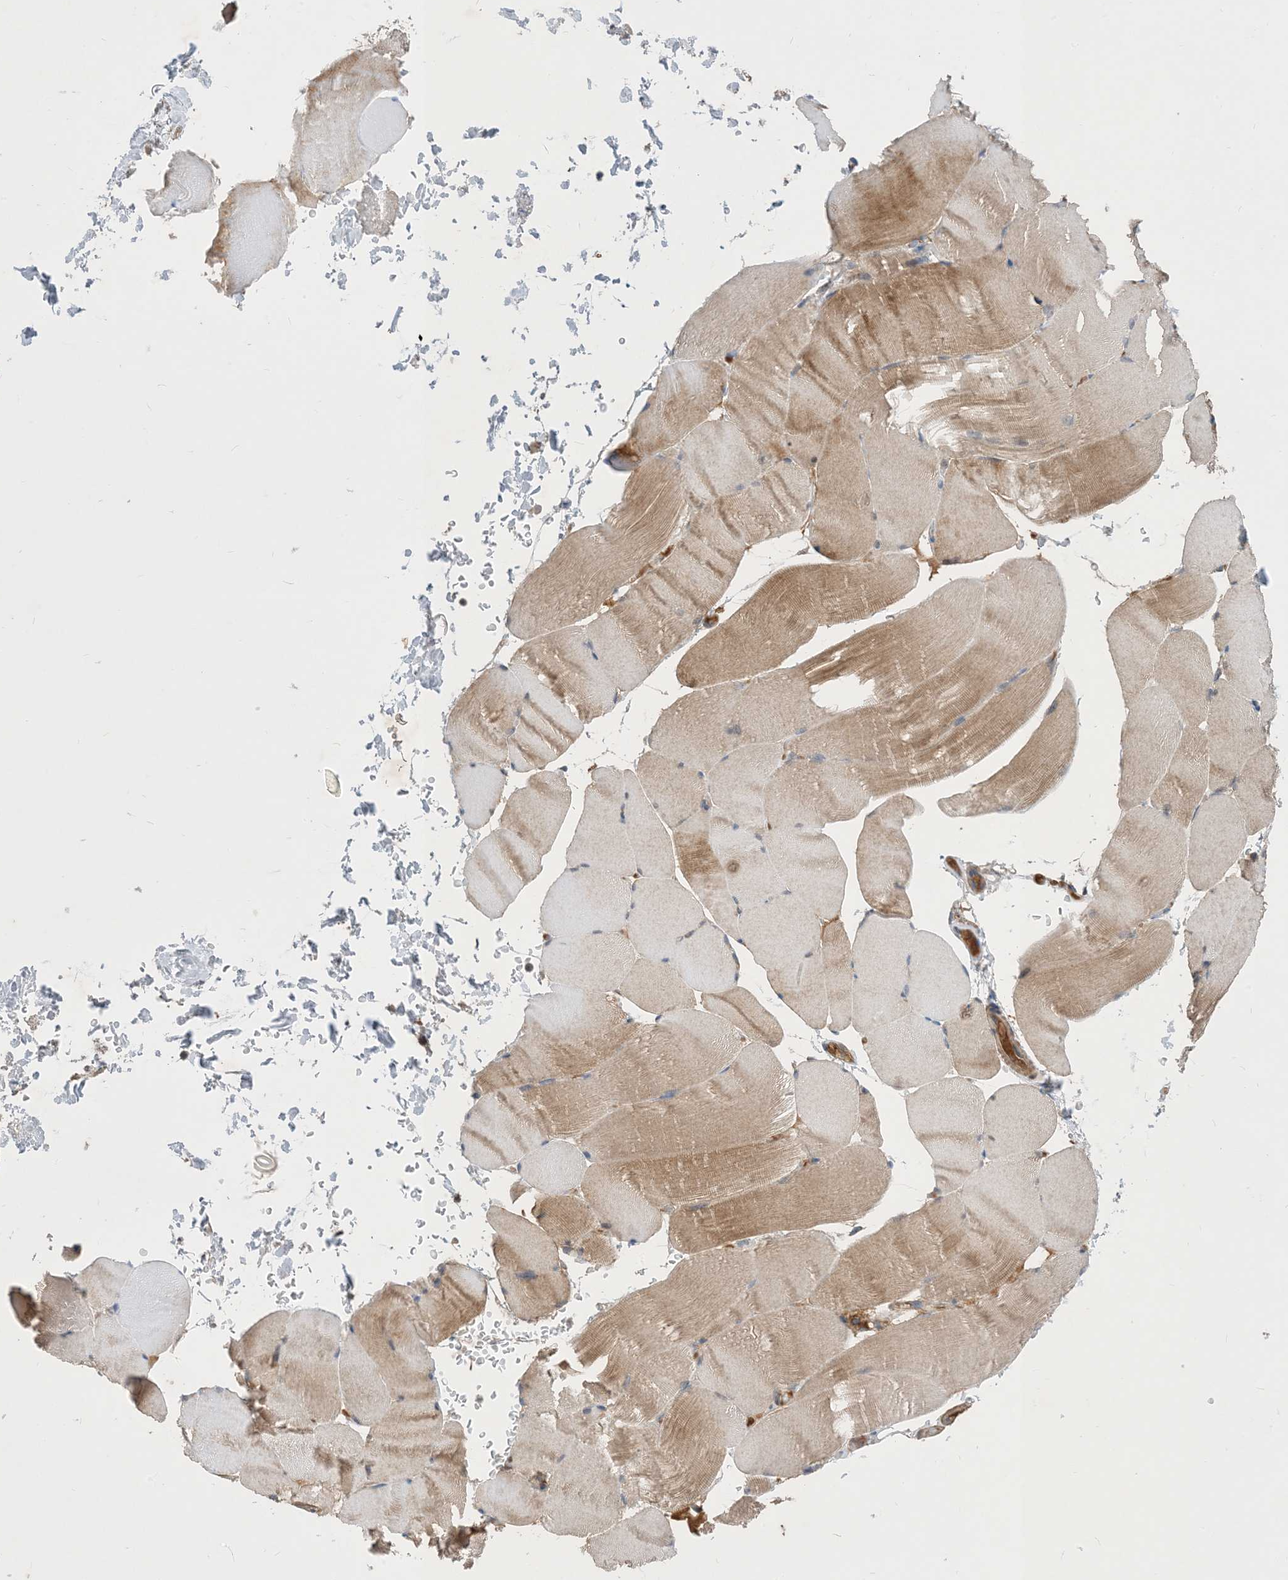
{"staining": {"intensity": "moderate", "quantity": ">75%", "location": "cytoplasmic/membranous"}, "tissue": "skeletal muscle", "cell_type": "Myocytes", "image_type": "normal", "snomed": [{"axis": "morphology", "description": "Normal tissue, NOS"}, {"axis": "topography", "description": "Skeletal muscle"}, {"axis": "topography", "description": "Parathyroid gland"}], "caption": "This micrograph demonstrates IHC staining of normal human skeletal muscle, with medium moderate cytoplasmic/membranous expression in about >75% of myocytes.", "gene": "STK19", "patient": {"sex": "female", "age": 37}}